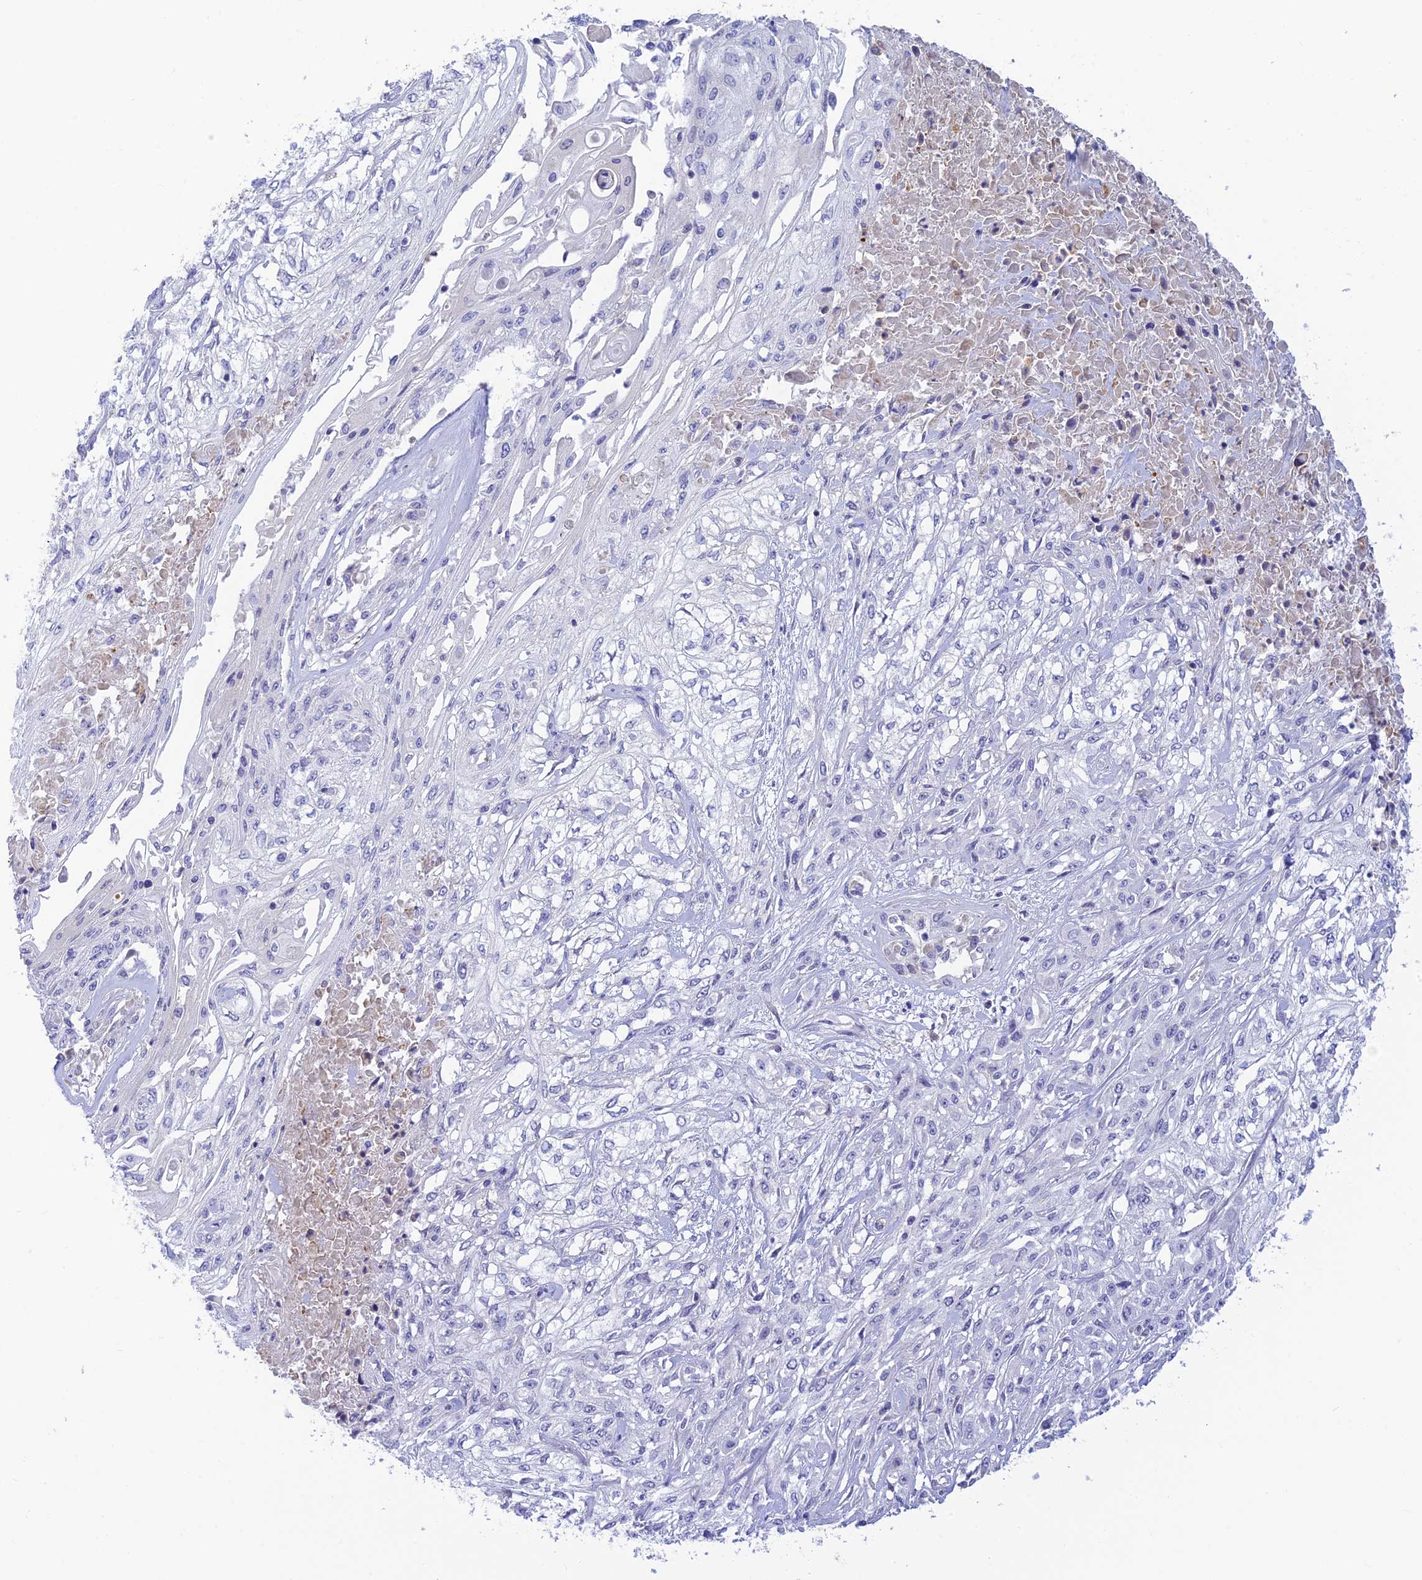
{"staining": {"intensity": "negative", "quantity": "none", "location": "none"}, "tissue": "skin cancer", "cell_type": "Tumor cells", "image_type": "cancer", "snomed": [{"axis": "morphology", "description": "Squamous cell carcinoma, NOS"}, {"axis": "morphology", "description": "Squamous cell carcinoma, metastatic, NOS"}, {"axis": "topography", "description": "Skin"}, {"axis": "topography", "description": "Lymph node"}], "caption": "Immunohistochemistry (IHC) micrograph of human metastatic squamous cell carcinoma (skin) stained for a protein (brown), which reveals no positivity in tumor cells.", "gene": "INTS13", "patient": {"sex": "male", "age": 75}}